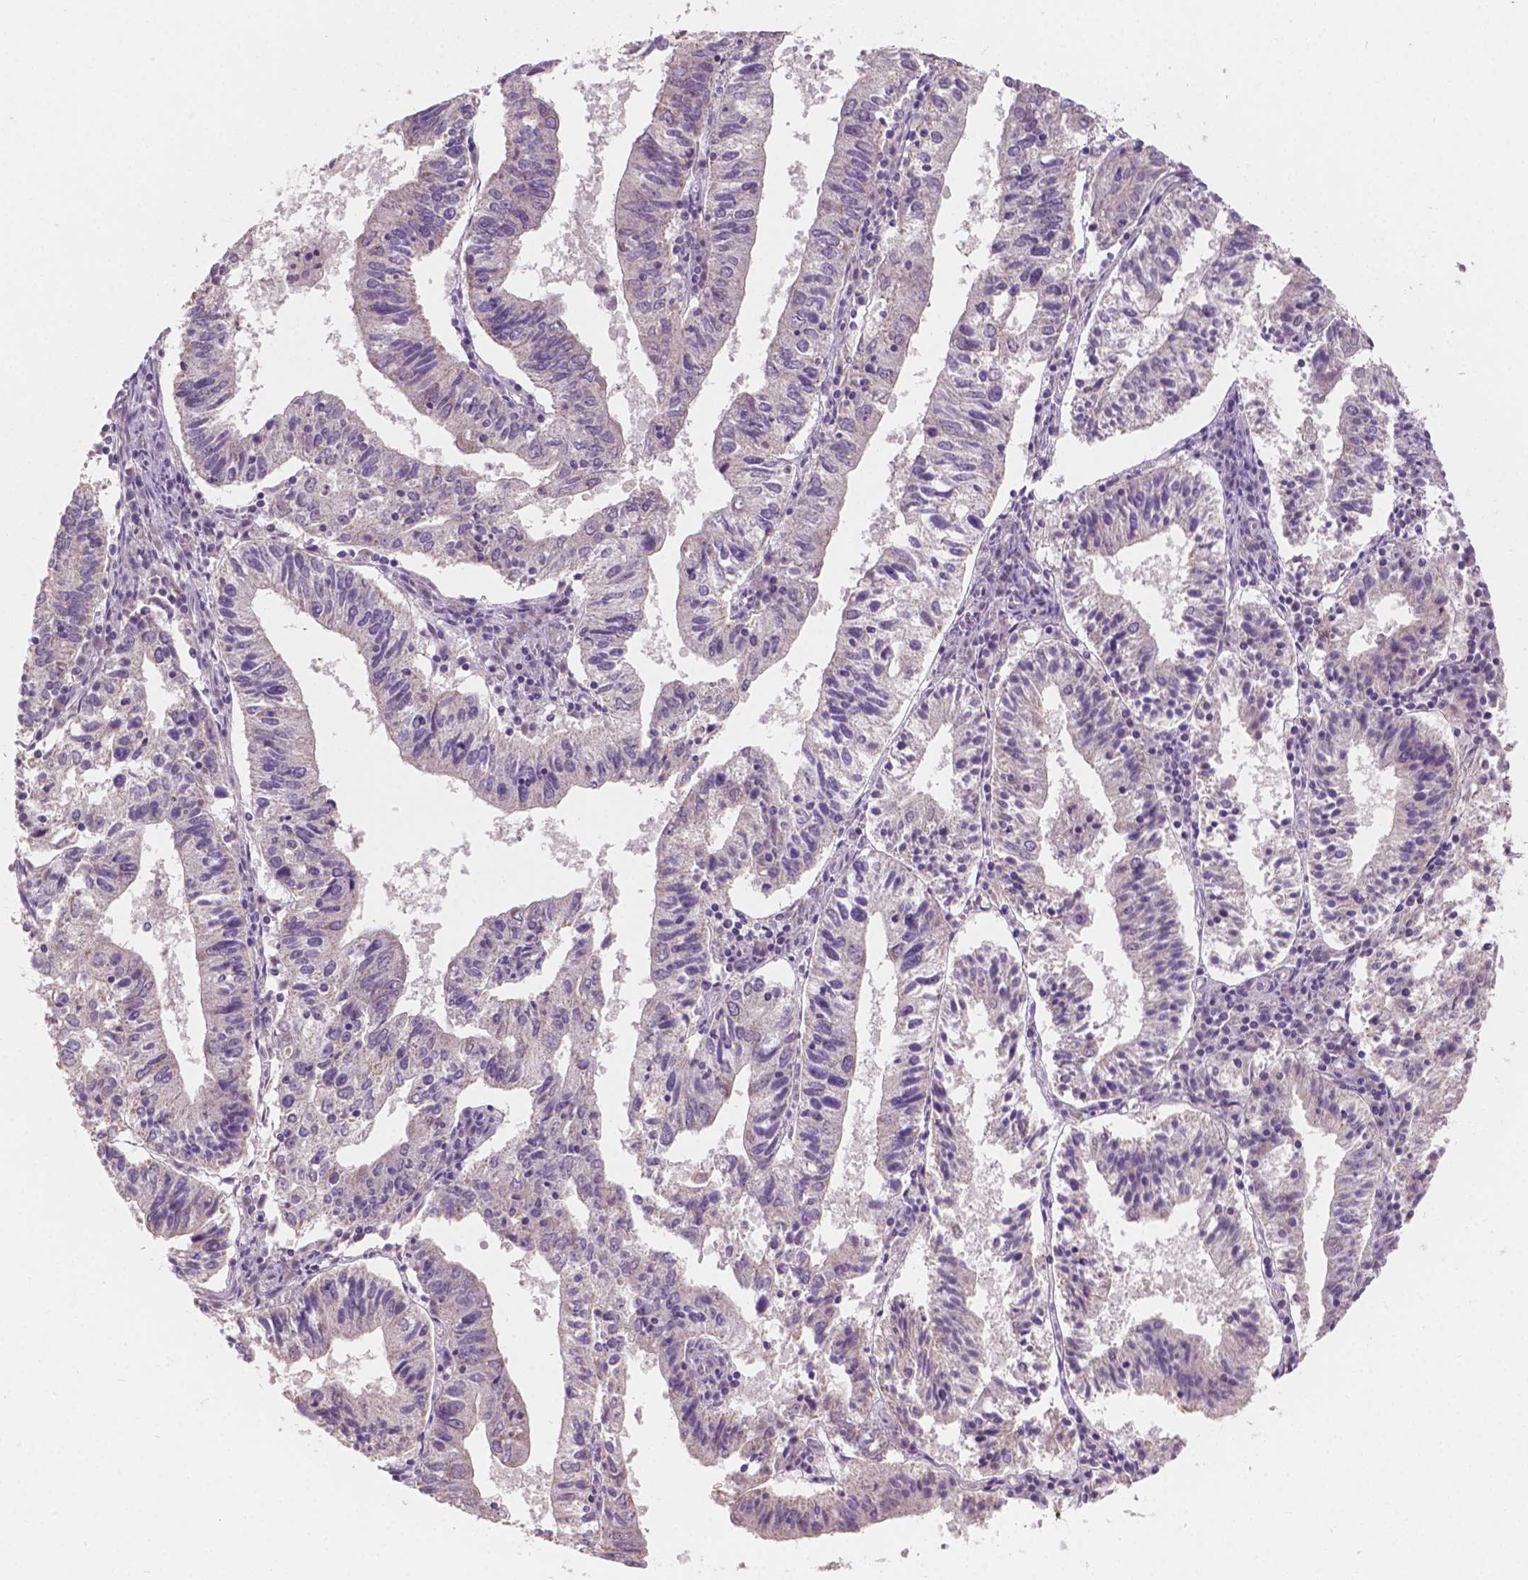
{"staining": {"intensity": "negative", "quantity": "none", "location": "none"}, "tissue": "endometrial cancer", "cell_type": "Tumor cells", "image_type": "cancer", "snomed": [{"axis": "morphology", "description": "Adenocarcinoma, NOS"}, {"axis": "topography", "description": "Endometrium"}], "caption": "The micrograph exhibits no staining of tumor cells in endometrial cancer (adenocarcinoma).", "gene": "SIRT2", "patient": {"sex": "female", "age": 82}}